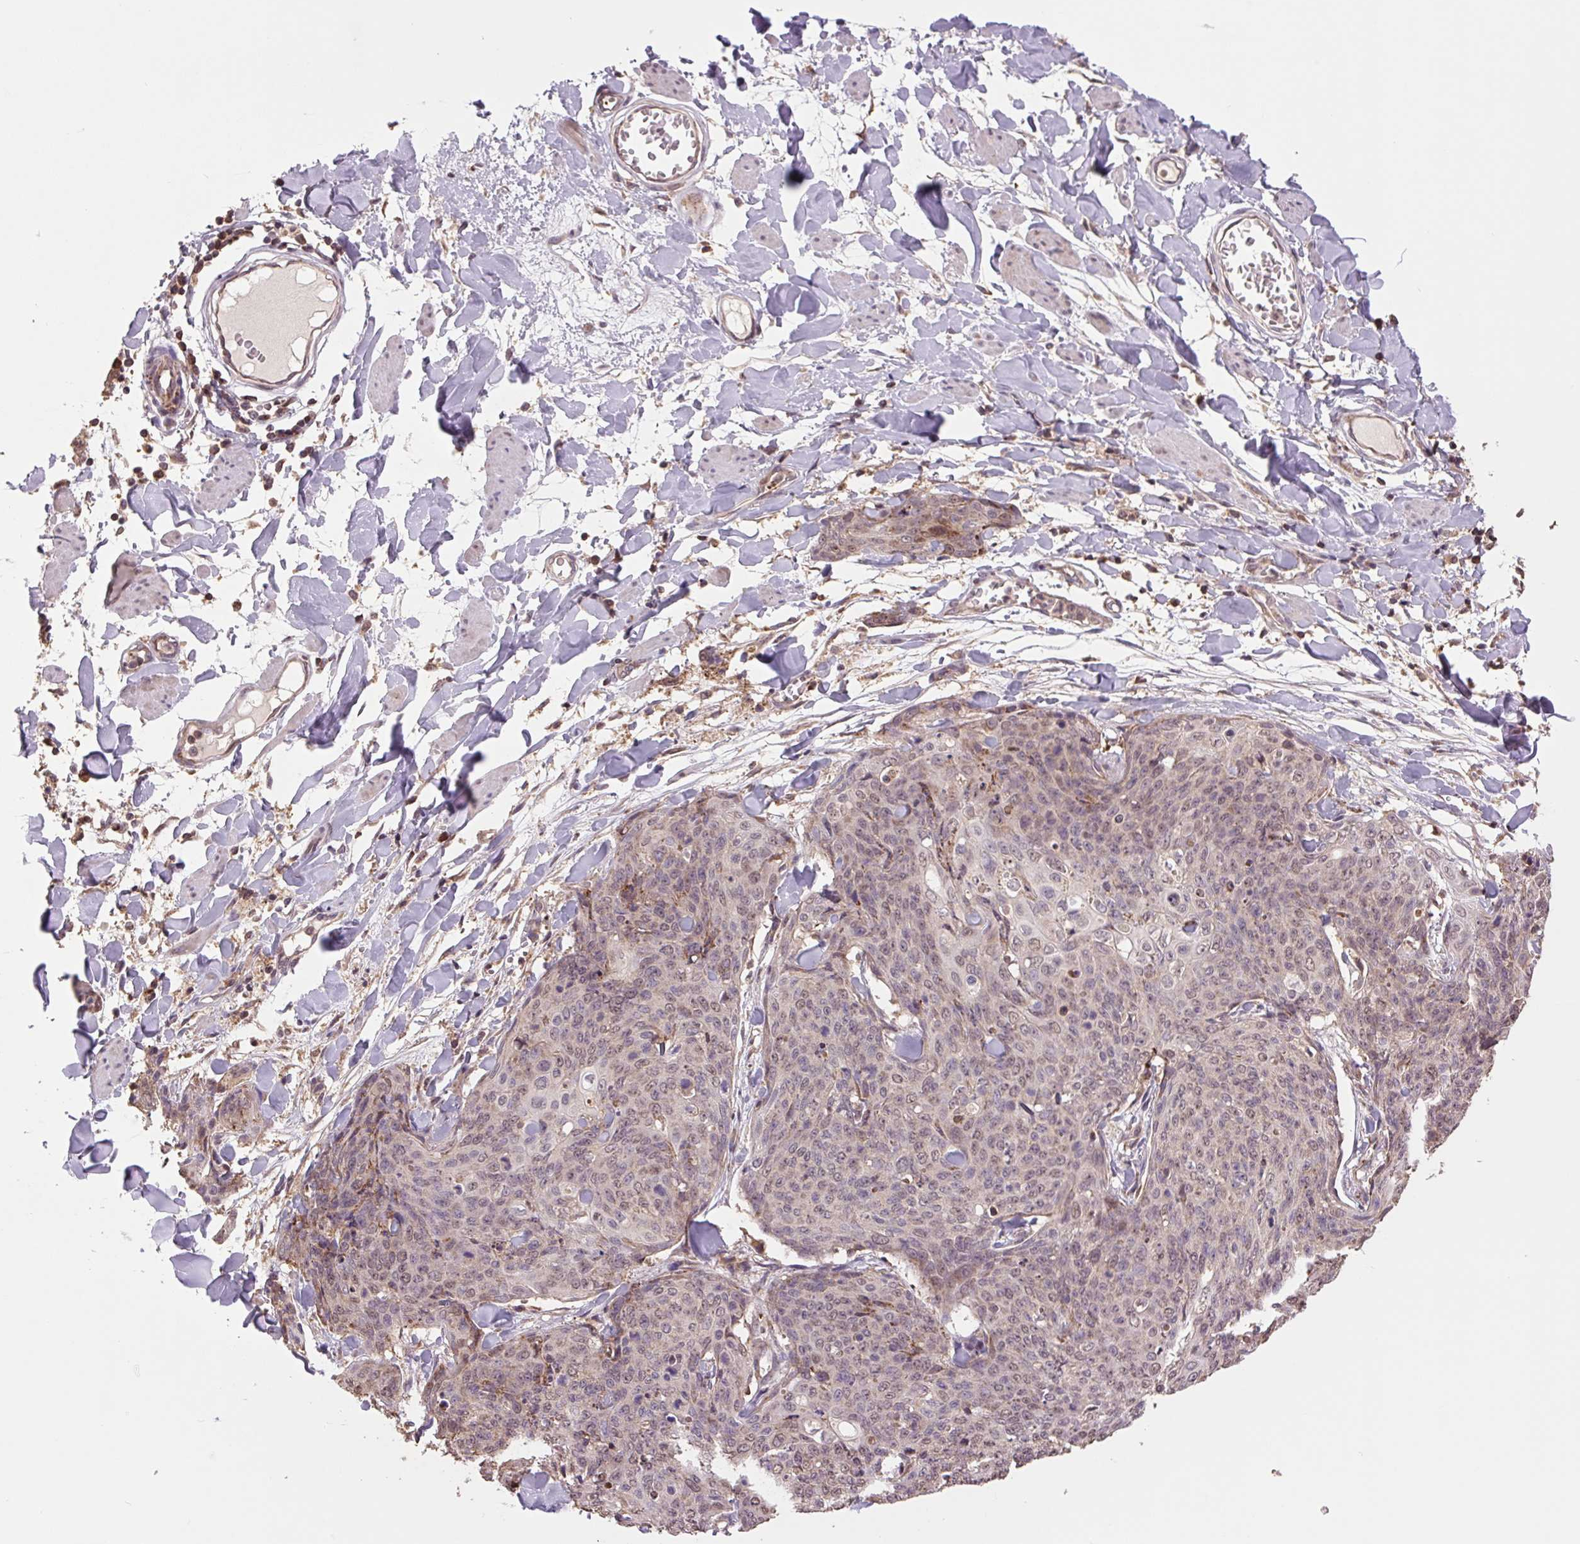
{"staining": {"intensity": "weak", "quantity": "<25%", "location": "nuclear"}, "tissue": "skin cancer", "cell_type": "Tumor cells", "image_type": "cancer", "snomed": [{"axis": "morphology", "description": "Squamous cell carcinoma, NOS"}, {"axis": "topography", "description": "Skin"}, {"axis": "topography", "description": "Vulva"}], "caption": "Skin cancer was stained to show a protein in brown. There is no significant staining in tumor cells.", "gene": "TMEM160", "patient": {"sex": "female", "age": 85}}